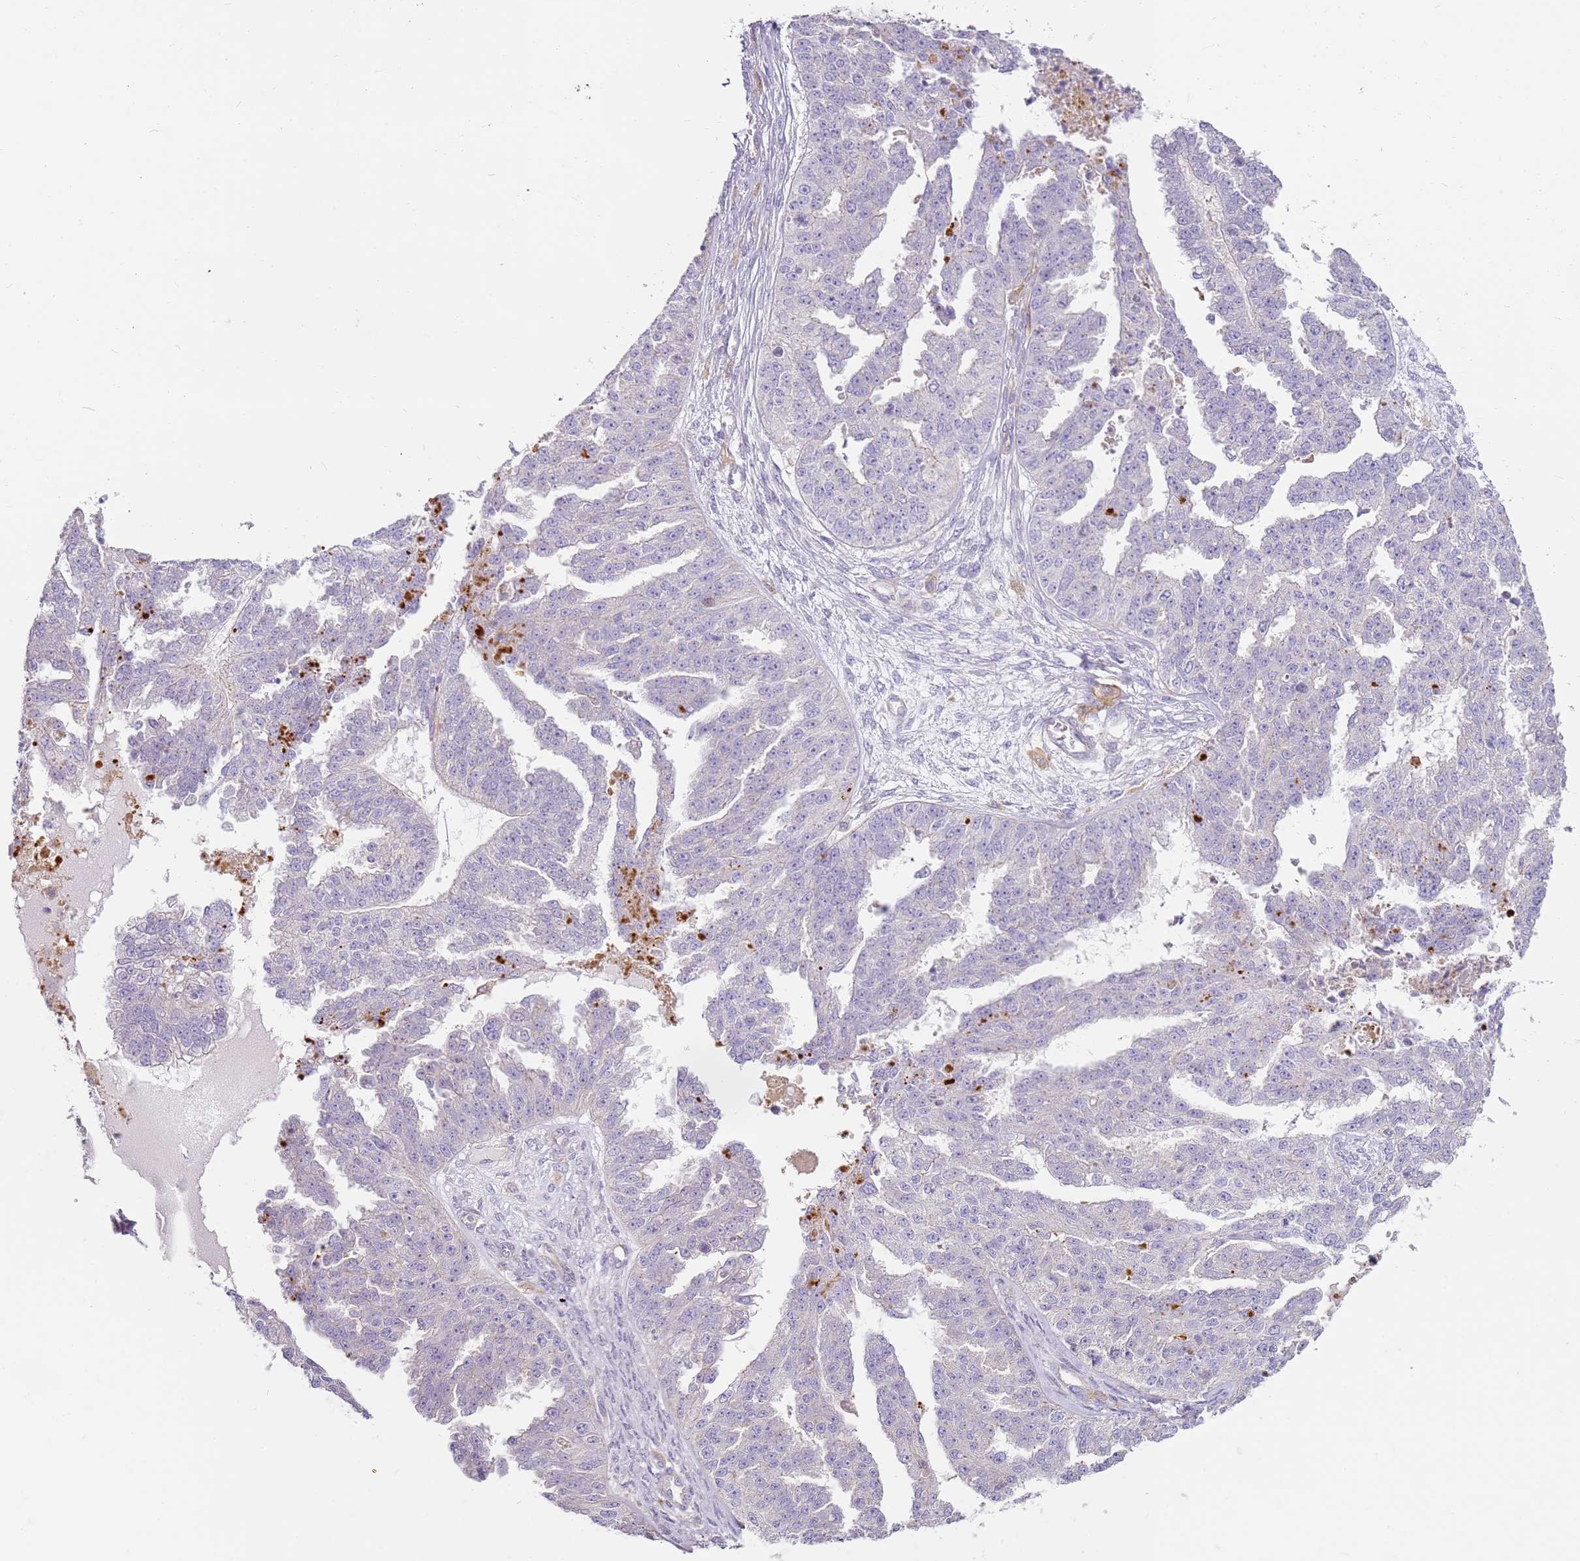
{"staining": {"intensity": "negative", "quantity": "none", "location": "none"}, "tissue": "ovarian cancer", "cell_type": "Tumor cells", "image_type": "cancer", "snomed": [{"axis": "morphology", "description": "Cystadenocarcinoma, serous, NOS"}, {"axis": "topography", "description": "Ovary"}], "caption": "Ovarian cancer stained for a protein using IHC reveals no staining tumor cells.", "gene": "FPR1", "patient": {"sex": "female", "age": 58}}